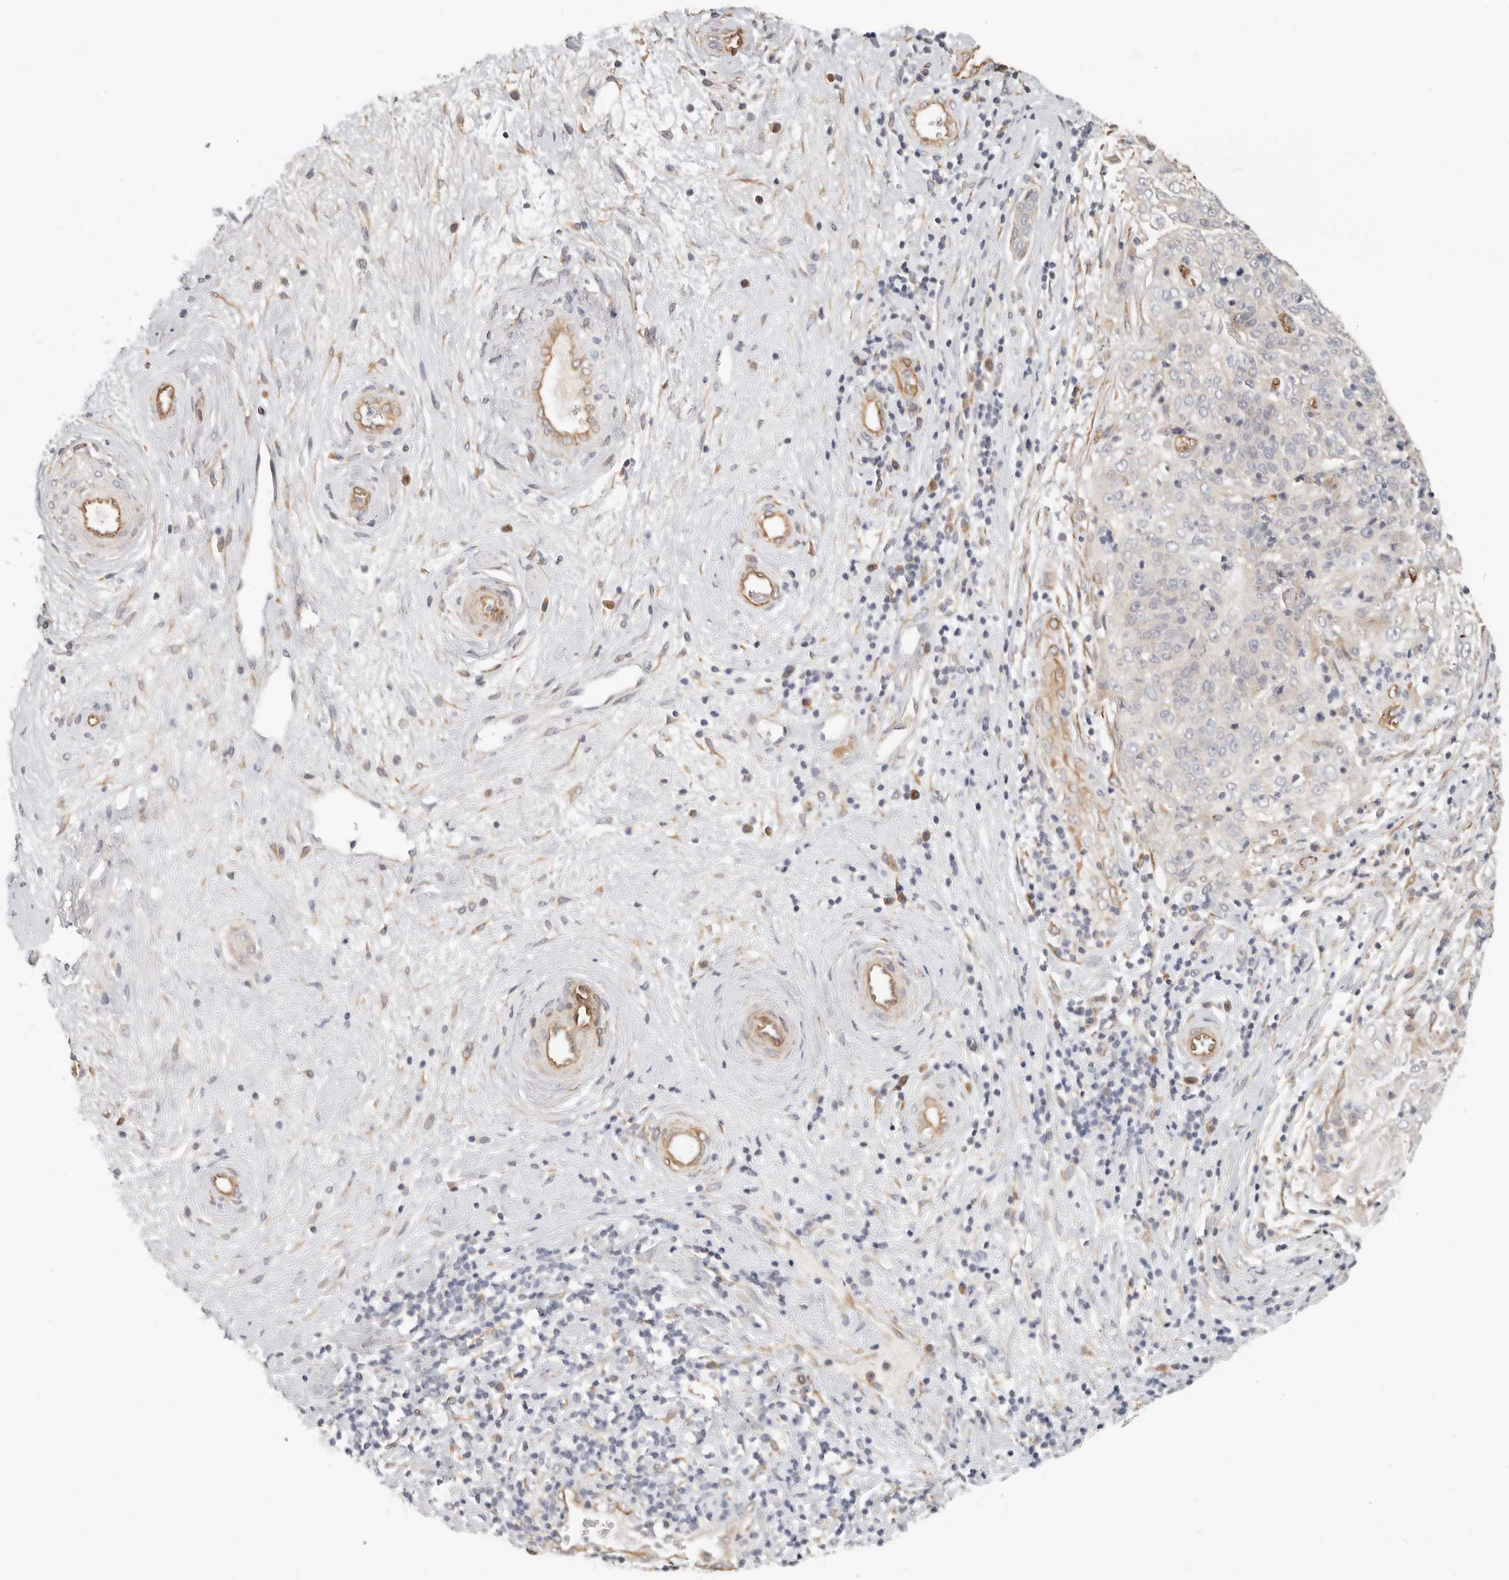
{"staining": {"intensity": "negative", "quantity": "none", "location": "none"}, "tissue": "cervical cancer", "cell_type": "Tumor cells", "image_type": "cancer", "snomed": [{"axis": "morphology", "description": "Squamous cell carcinoma, NOS"}, {"axis": "topography", "description": "Cervix"}], "caption": "There is no significant expression in tumor cells of squamous cell carcinoma (cervical). The staining is performed using DAB (3,3'-diaminobenzidine) brown chromogen with nuclei counter-stained in using hematoxylin.", "gene": "SPRING1", "patient": {"sex": "female", "age": 48}}